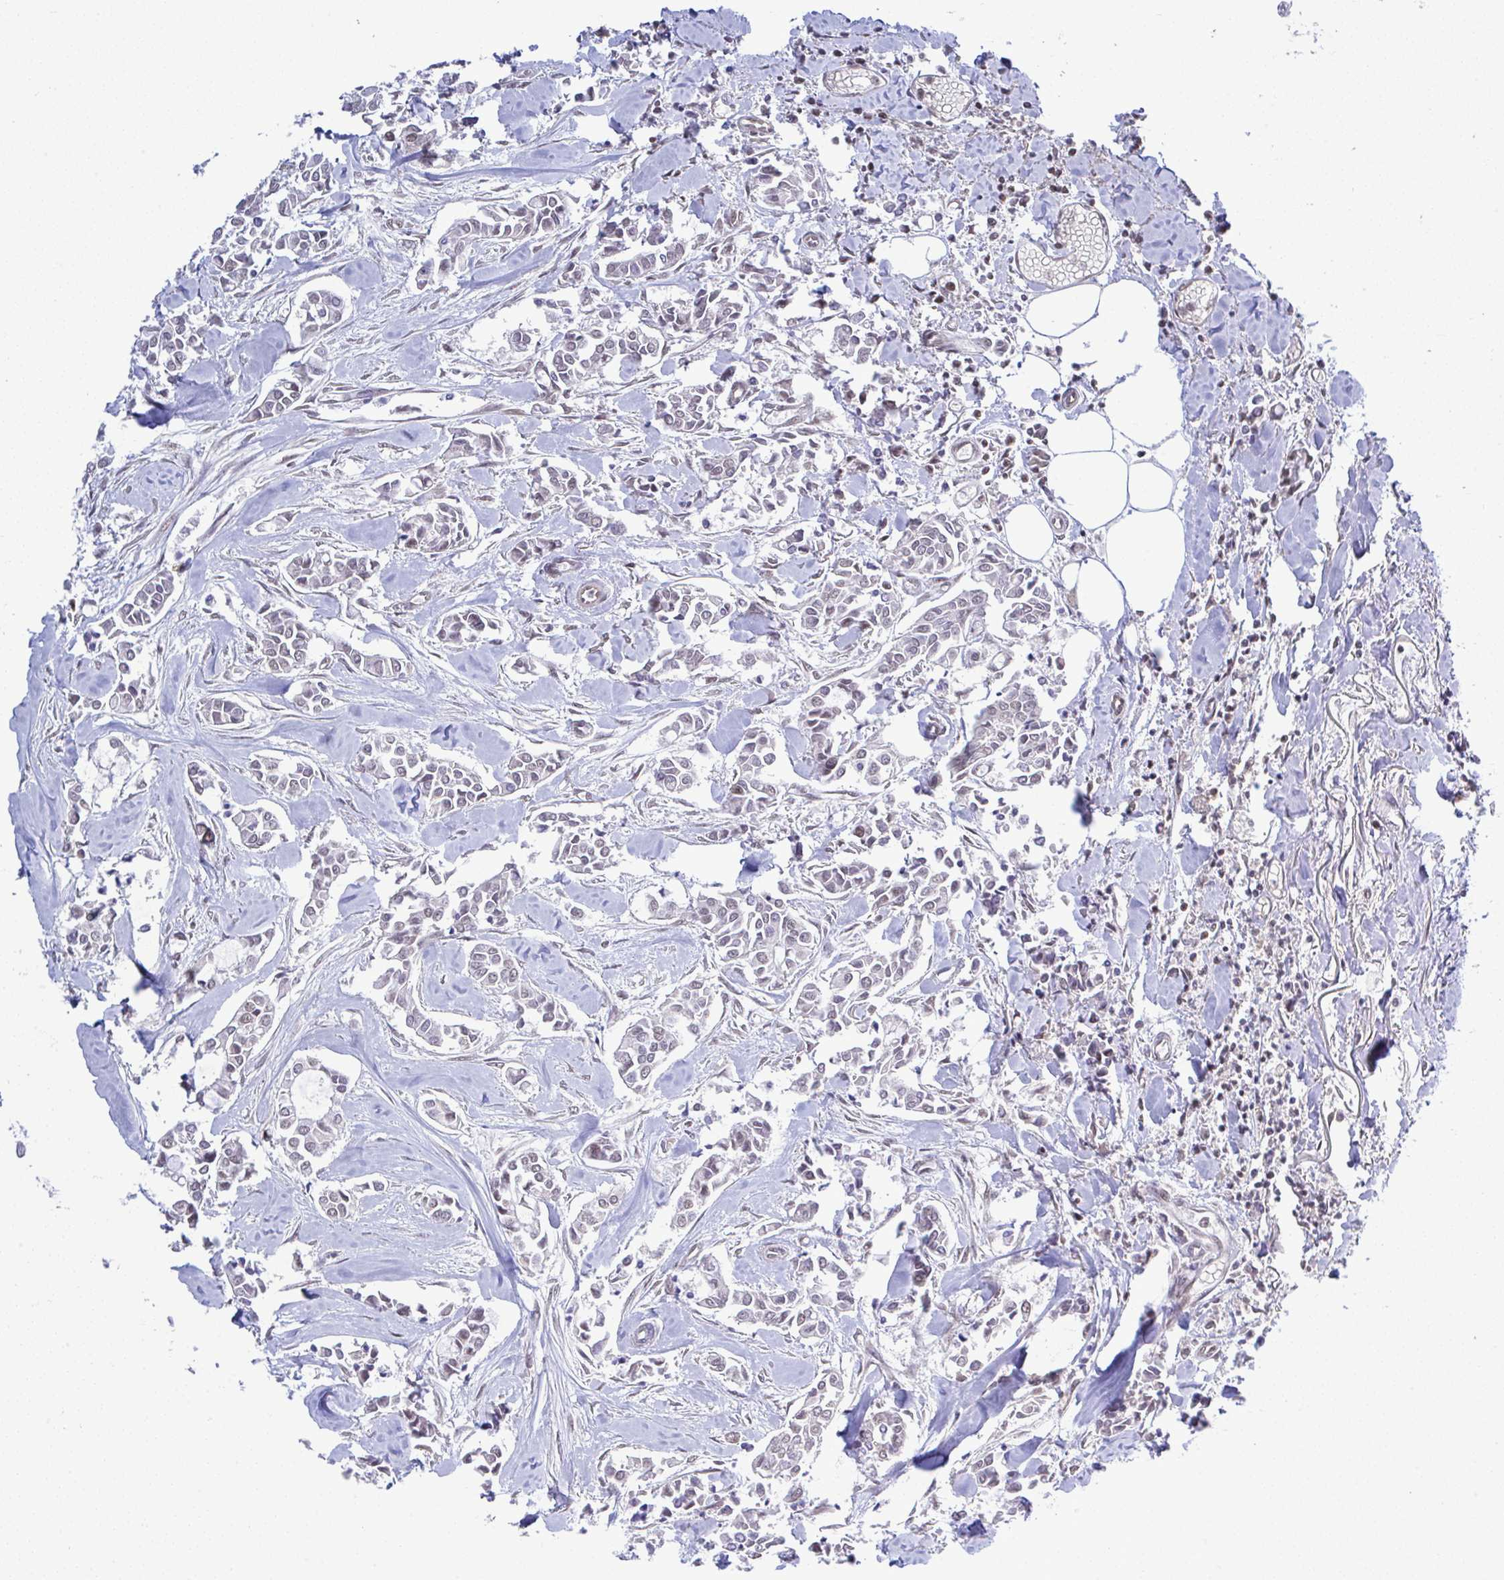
{"staining": {"intensity": "weak", "quantity": "25%-75%", "location": "nuclear"}, "tissue": "breast cancer", "cell_type": "Tumor cells", "image_type": "cancer", "snomed": [{"axis": "morphology", "description": "Duct carcinoma"}, {"axis": "topography", "description": "Breast"}], "caption": "Human breast cancer stained with a brown dye demonstrates weak nuclear positive staining in about 25%-75% of tumor cells.", "gene": "C9orf64", "patient": {"sex": "female", "age": 84}}